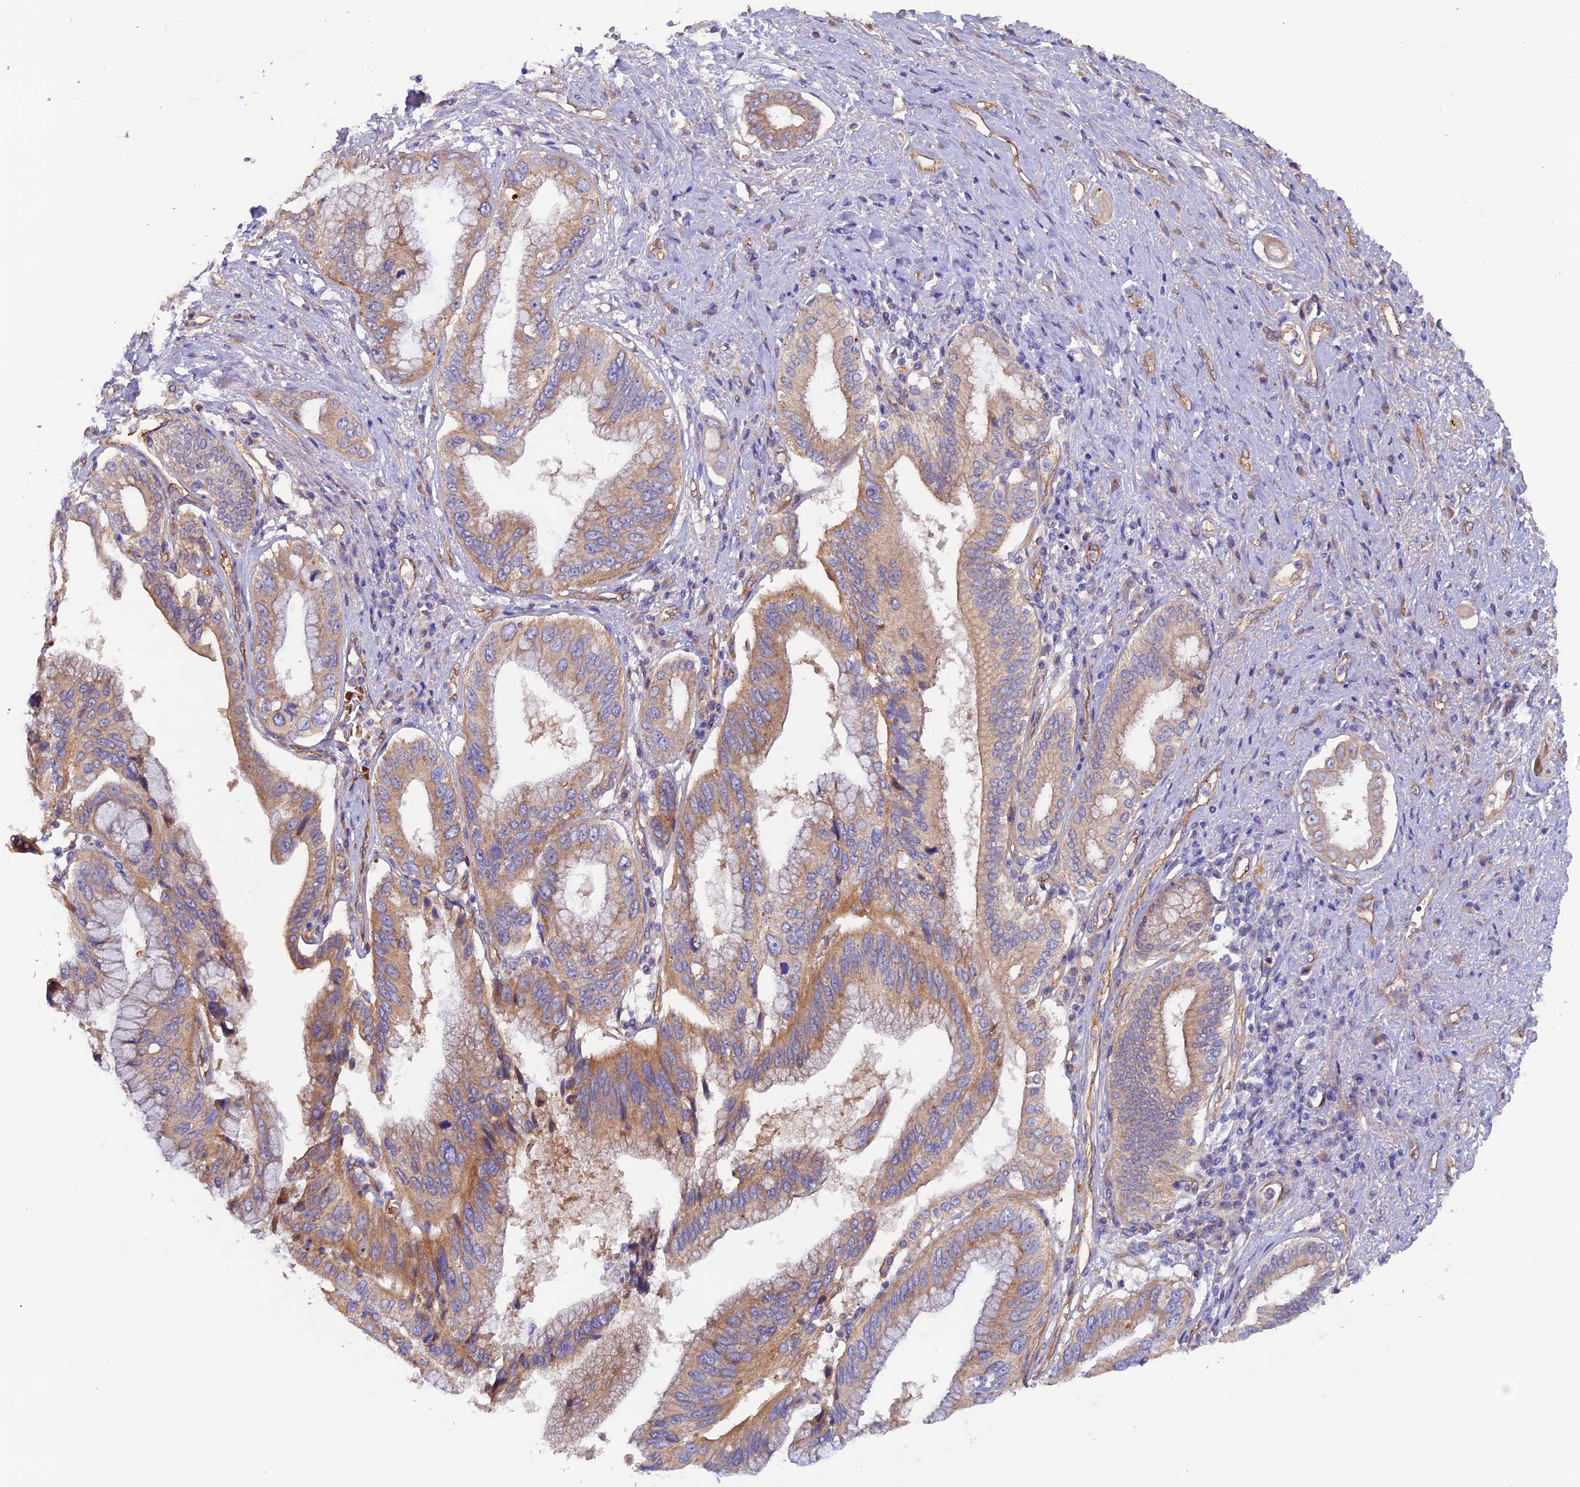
{"staining": {"intensity": "moderate", "quantity": "25%-75%", "location": "cytoplasmic/membranous"}, "tissue": "pancreatic cancer", "cell_type": "Tumor cells", "image_type": "cancer", "snomed": [{"axis": "morphology", "description": "Inflammation, NOS"}, {"axis": "morphology", "description": "Adenocarcinoma, NOS"}, {"axis": "topography", "description": "Pancreas"}], "caption": "High-power microscopy captured an immunohistochemistry image of pancreatic cancer (adenocarcinoma), revealing moderate cytoplasmic/membranous positivity in approximately 25%-75% of tumor cells.", "gene": "DUS3L", "patient": {"sex": "female", "age": 56}}